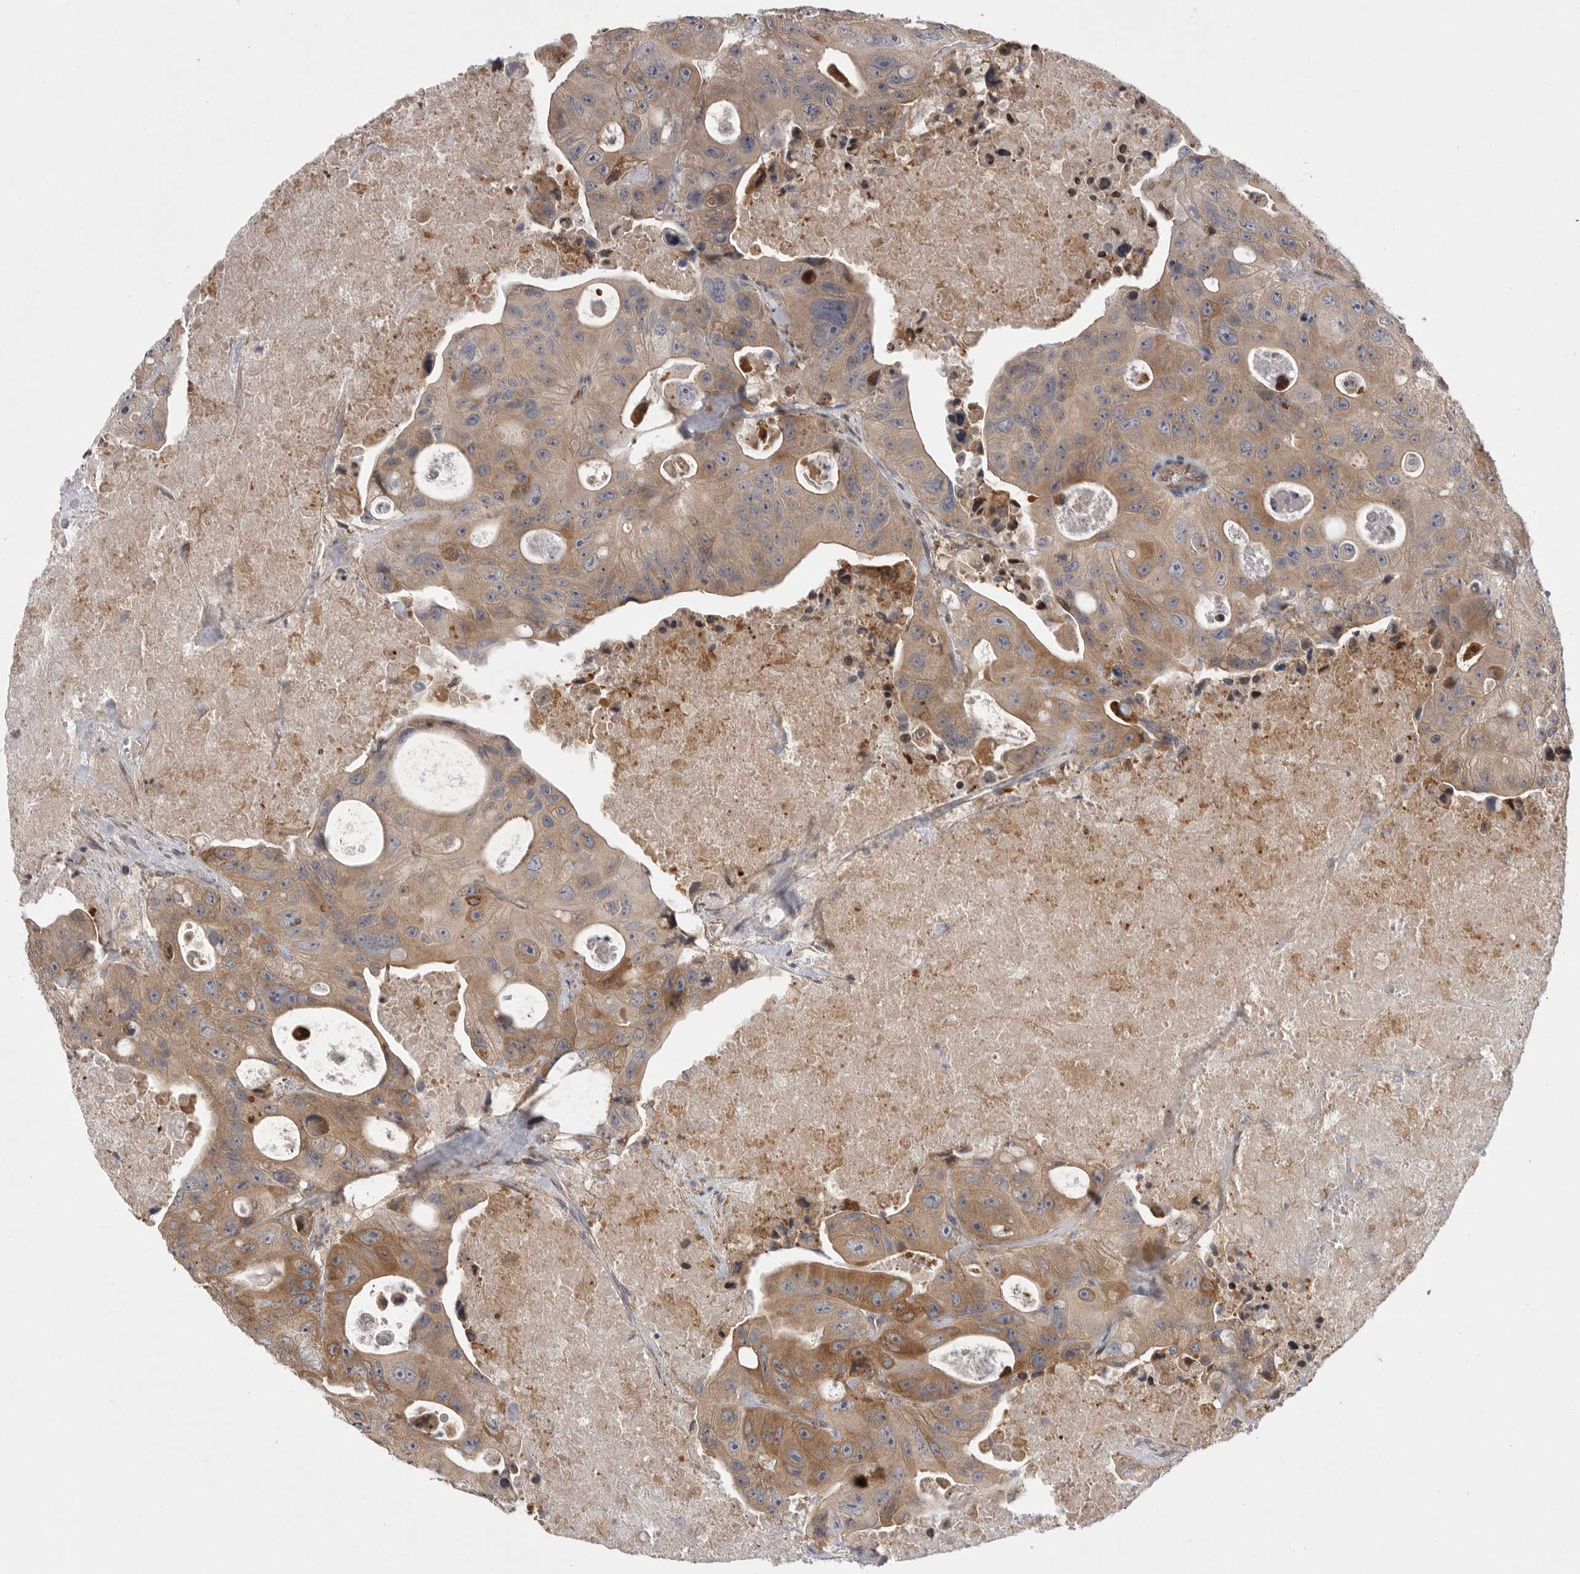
{"staining": {"intensity": "moderate", "quantity": ">75%", "location": "cytoplasmic/membranous"}, "tissue": "colorectal cancer", "cell_type": "Tumor cells", "image_type": "cancer", "snomed": [{"axis": "morphology", "description": "Adenocarcinoma, NOS"}, {"axis": "topography", "description": "Colon"}], "caption": "About >75% of tumor cells in human colorectal cancer display moderate cytoplasmic/membranous protein expression as visualized by brown immunohistochemical staining.", "gene": "FBXO43", "patient": {"sex": "female", "age": 46}}